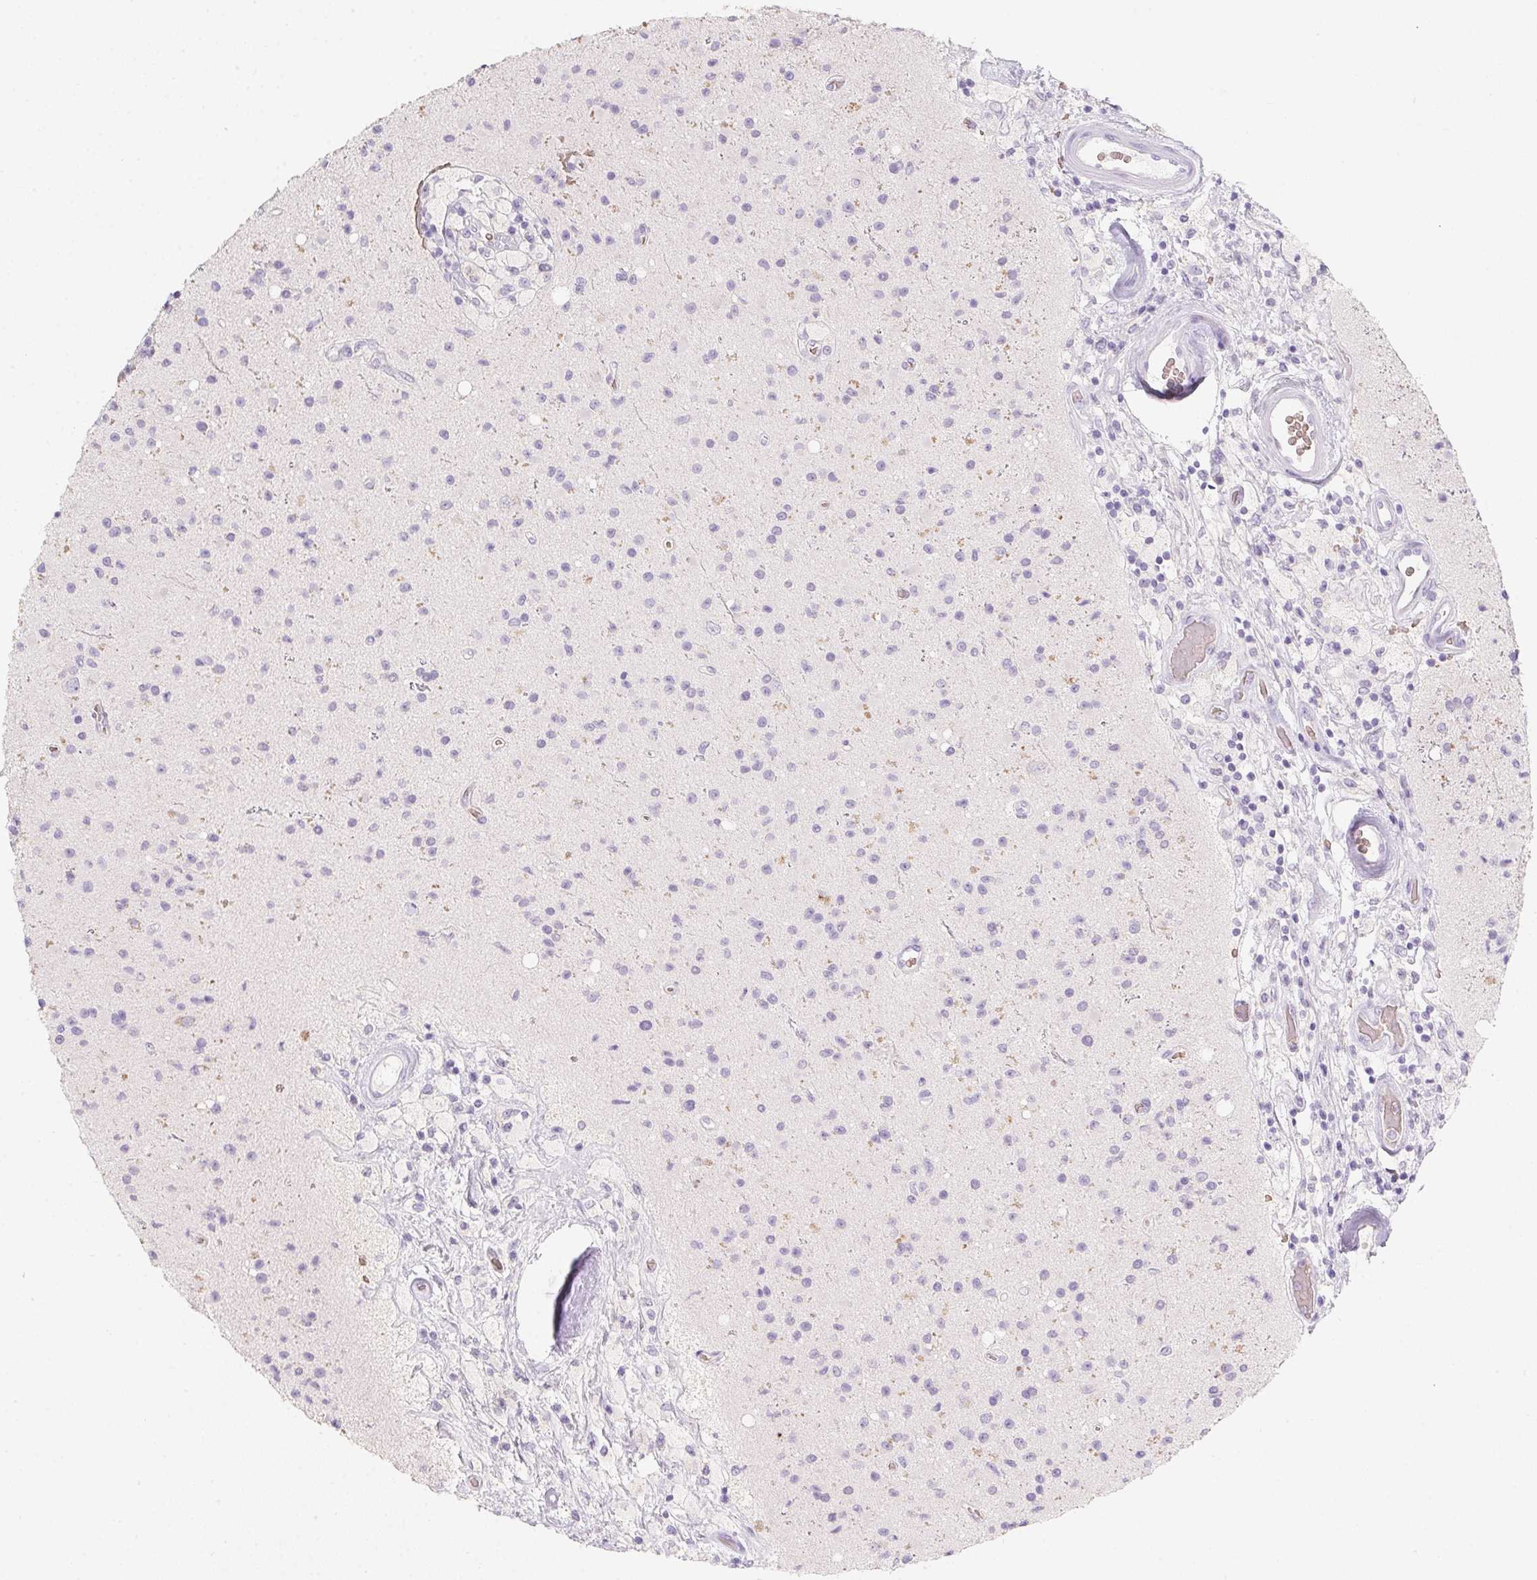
{"staining": {"intensity": "negative", "quantity": "none", "location": "none"}, "tissue": "glioma", "cell_type": "Tumor cells", "image_type": "cancer", "snomed": [{"axis": "morphology", "description": "Glioma, malignant, High grade"}, {"axis": "topography", "description": "Brain"}], "caption": "Tumor cells are negative for protein expression in human high-grade glioma (malignant).", "gene": "DCD", "patient": {"sex": "male", "age": 36}}